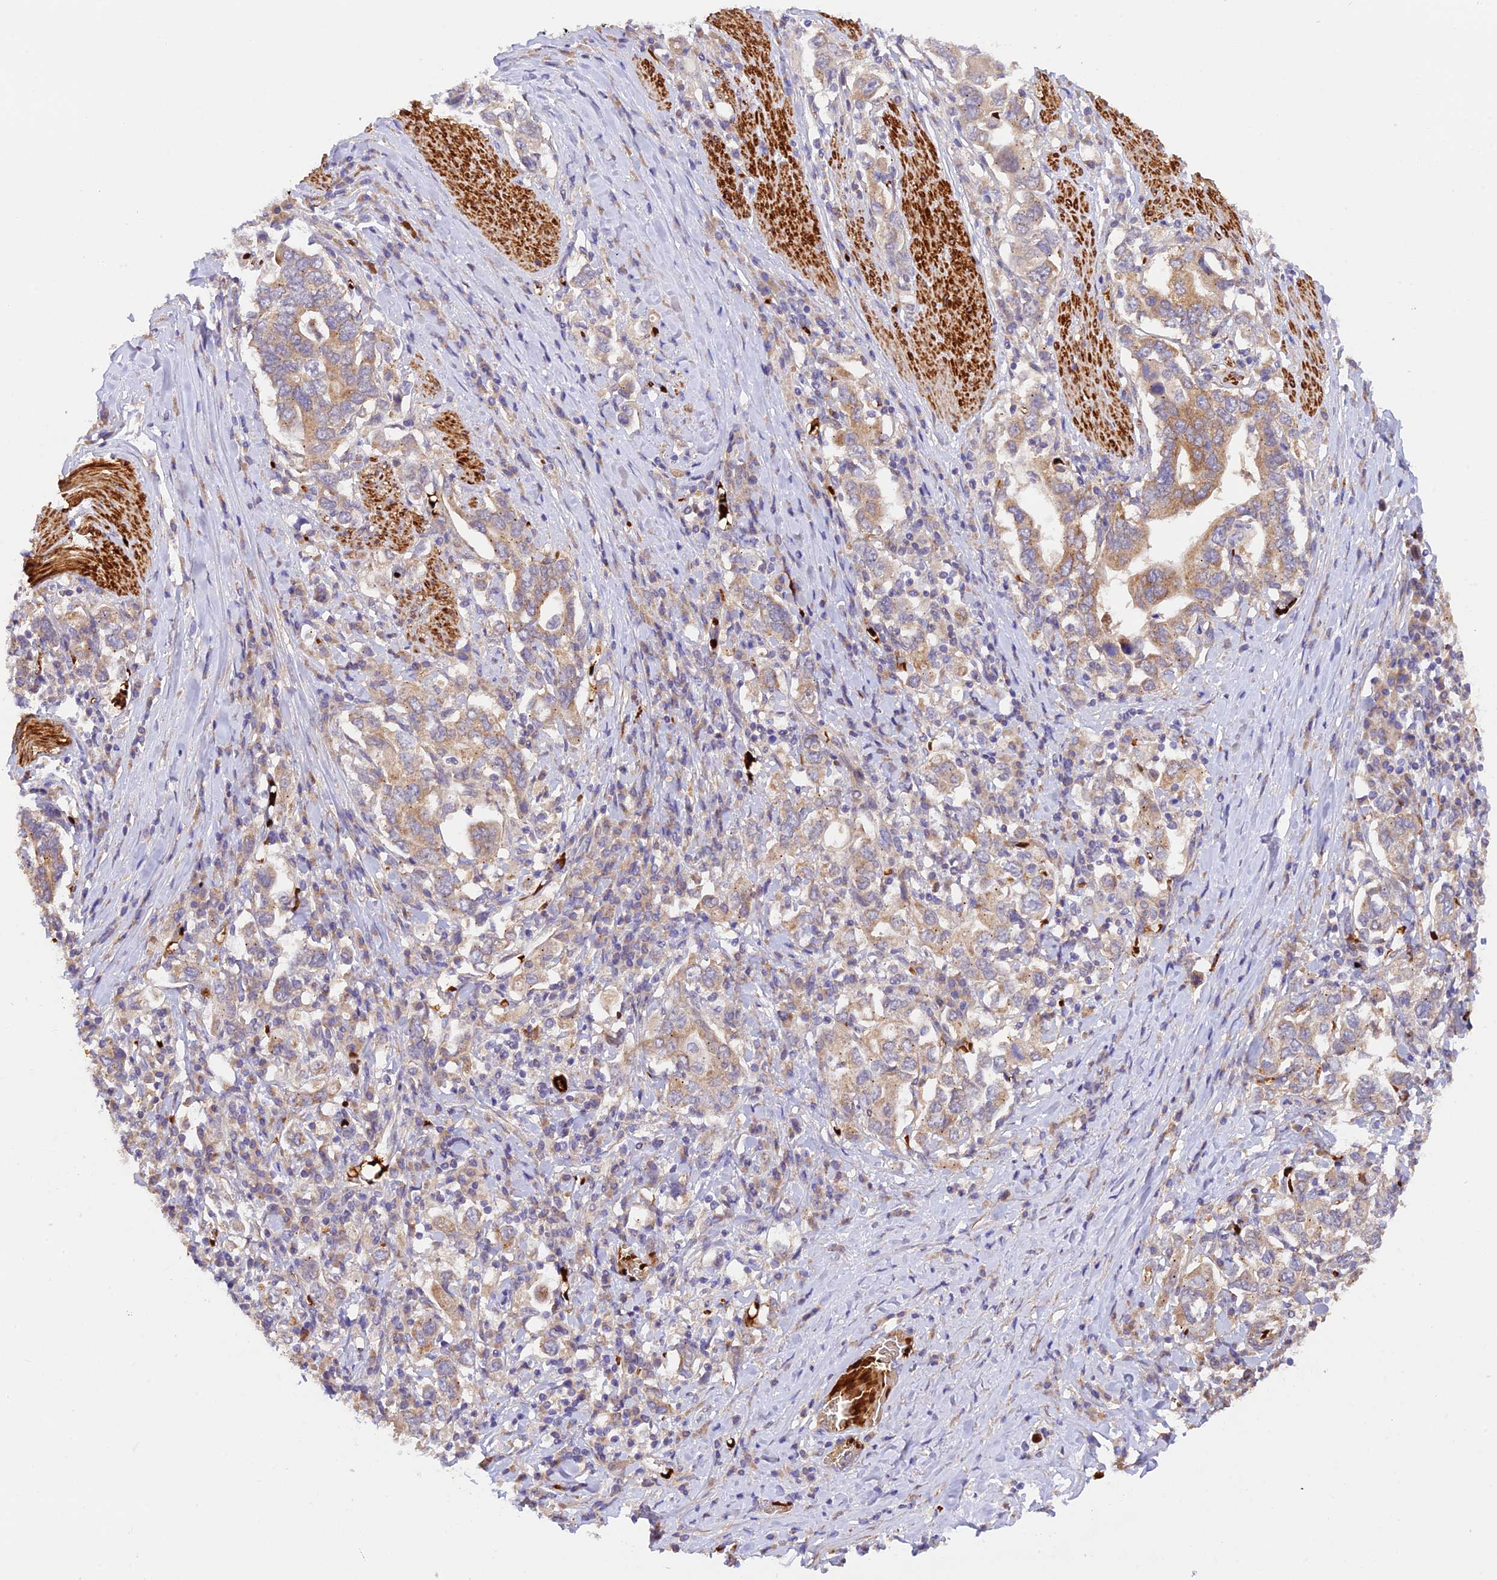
{"staining": {"intensity": "weak", "quantity": ">75%", "location": "cytoplasmic/membranous"}, "tissue": "stomach cancer", "cell_type": "Tumor cells", "image_type": "cancer", "snomed": [{"axis": "morphology", "description": "Adenocarcinoma, NOS"}, {"axis": "topography", "description": "Stomach, upper"}, {"axis": "topography", "description": "Stomach"}], "caption": "Immunohistochemical staining of stomach cancer displays low levels of weak cytoplasmic/membranous expression in approximately >75% of tumor cells. Nuclei are stained in blue.", "gene": "WDFY4", "patient": {"sex": "male", "age": 62}}